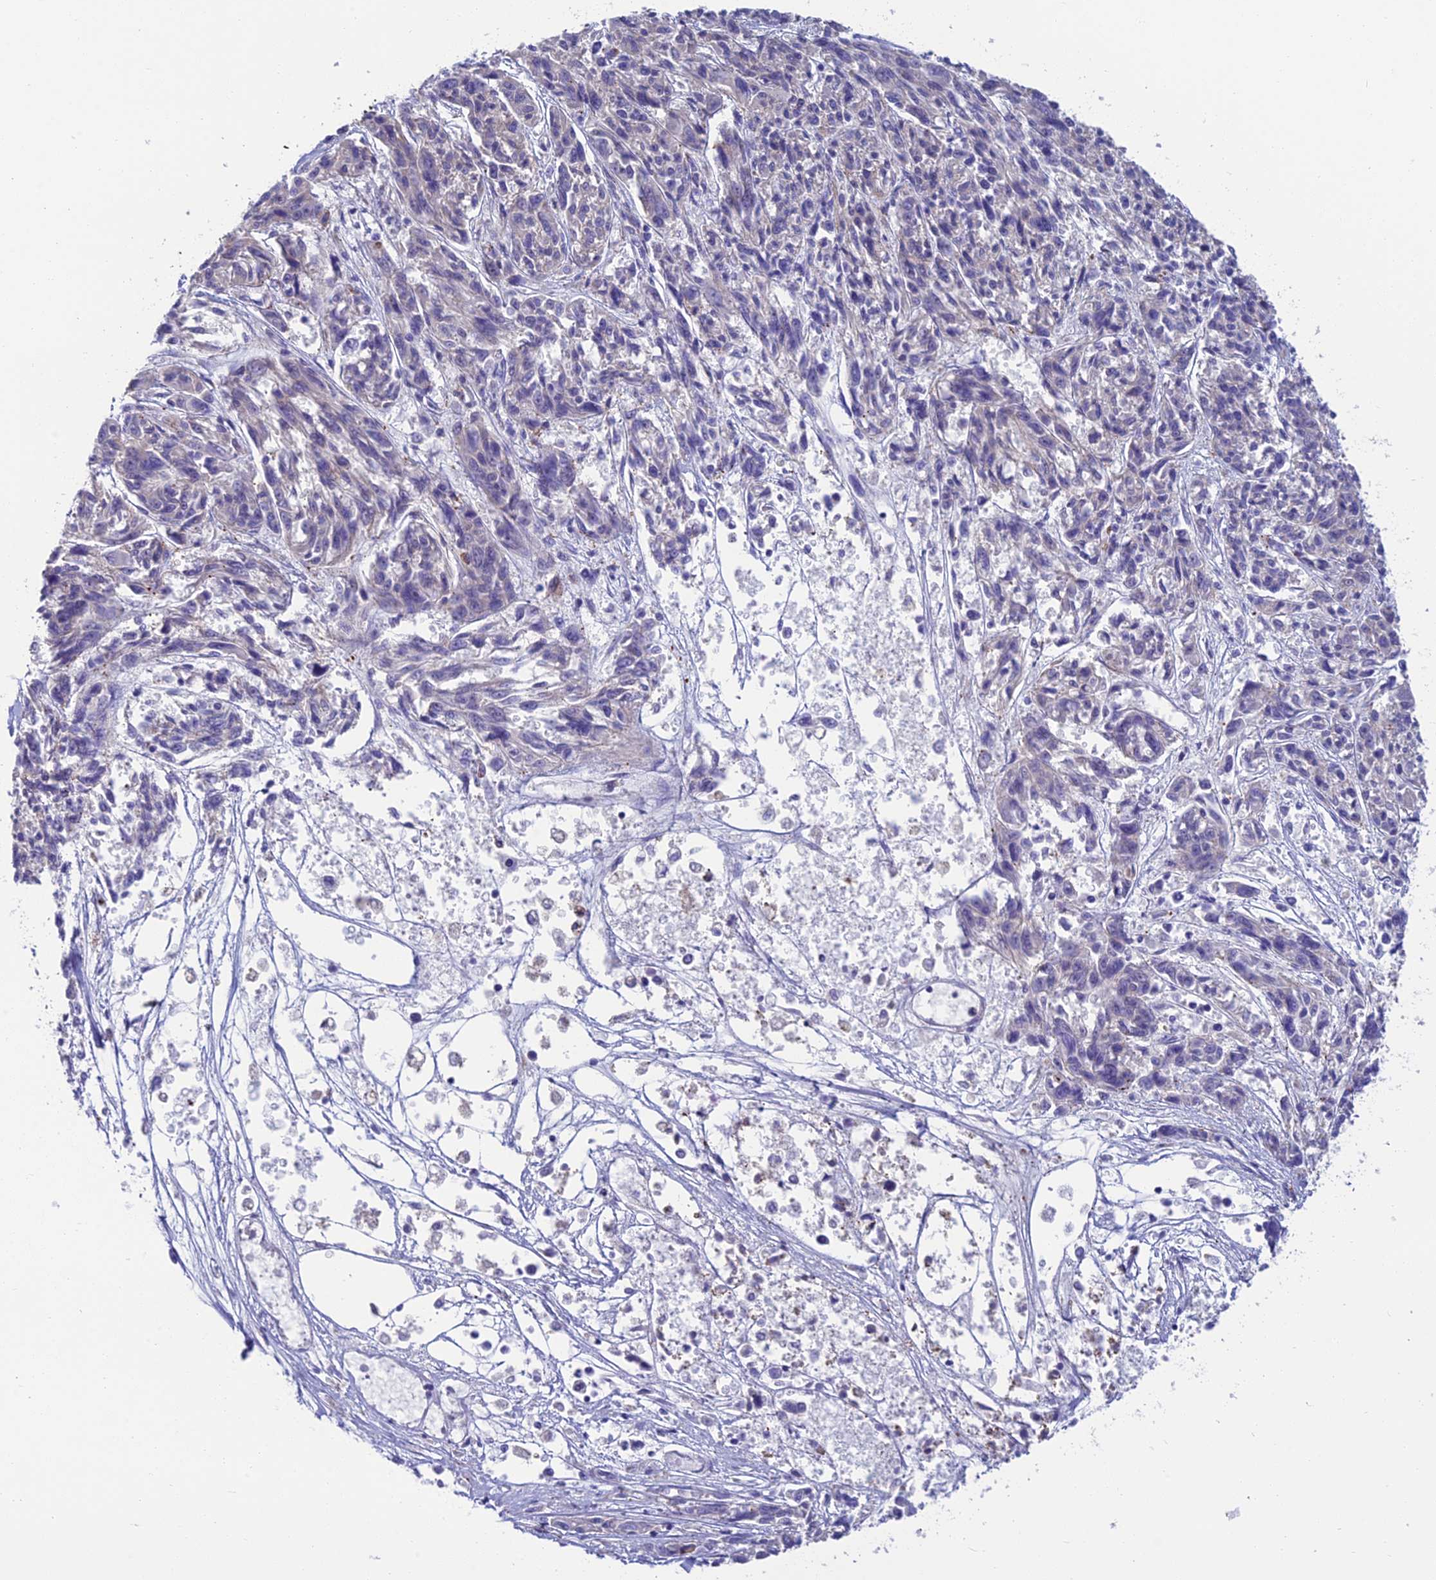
{"staining": {"intensity": "weak", "quantity": "<25%", "location": "cytoplasmic/membranous"}, "tissue": "melanoma", "cell_type": "Tumor cells", "image_type": "cancer", "snomed": [{"axis": "morphology", "description": "Malignant melanoma, NOS"}, {"axis": "topography", "description": "Skin"}], "caption": "Image shows no significant protein expression in tumor cells of malignant melanoma. (DAB immunohistochemistry with hematoxylin counter stain).", "gene": "MACIR", "patient": {"sex": "male", "age": 53}}